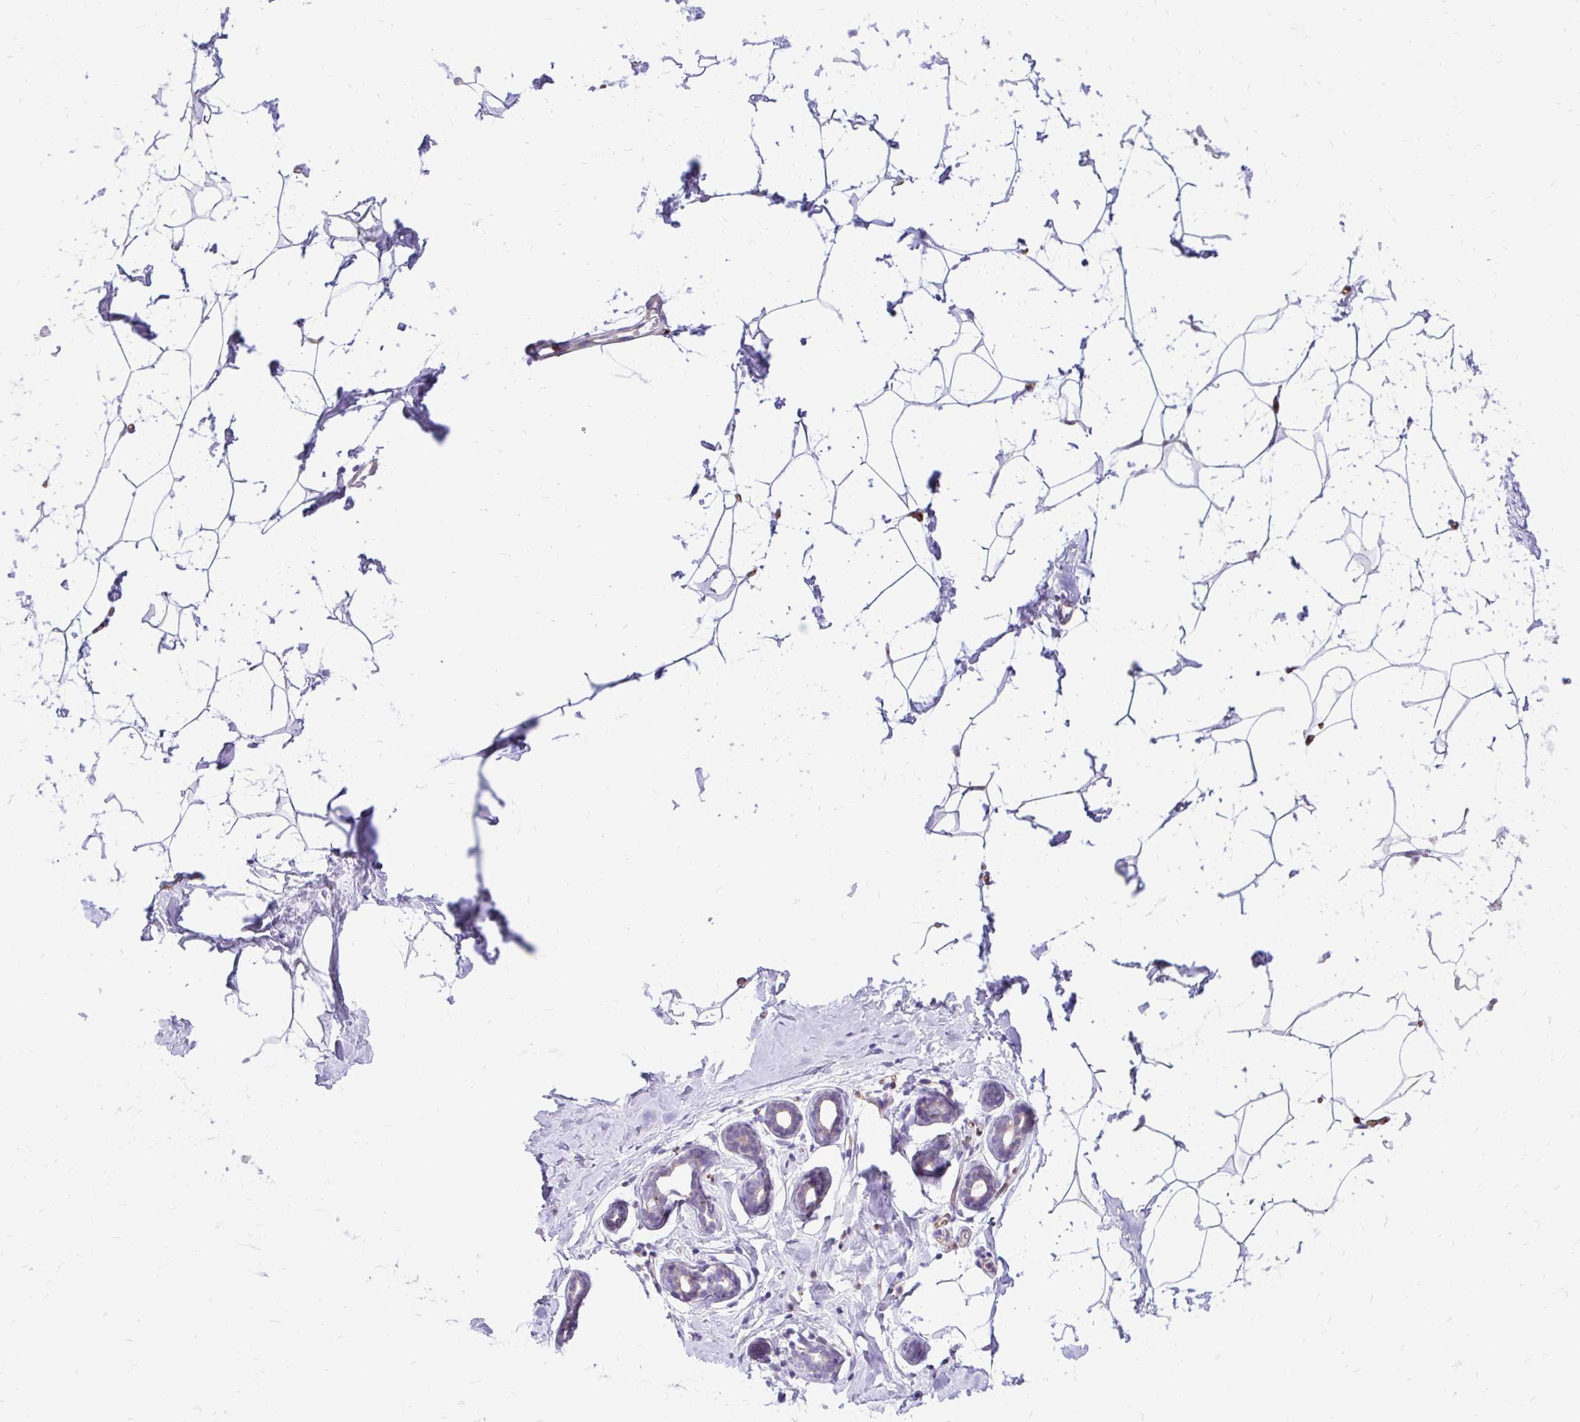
{"staining": {"intensity": "negative", "quantity": "none", "location": "none"}, "tissue": "breast", "cell_type": "Adipocytes", "image_type": "normal", "snomed": [{"axis": "morphology", "description": "Normal tissue, NOS"}, {"axis": "topography", "description": "Breast"}], "caption": "Breast stained for a protein using immunohistochemistry exhibits no positivity adipocytes.", "gene": "NIFK", "patient": {"sex": "female", "age": 32}}